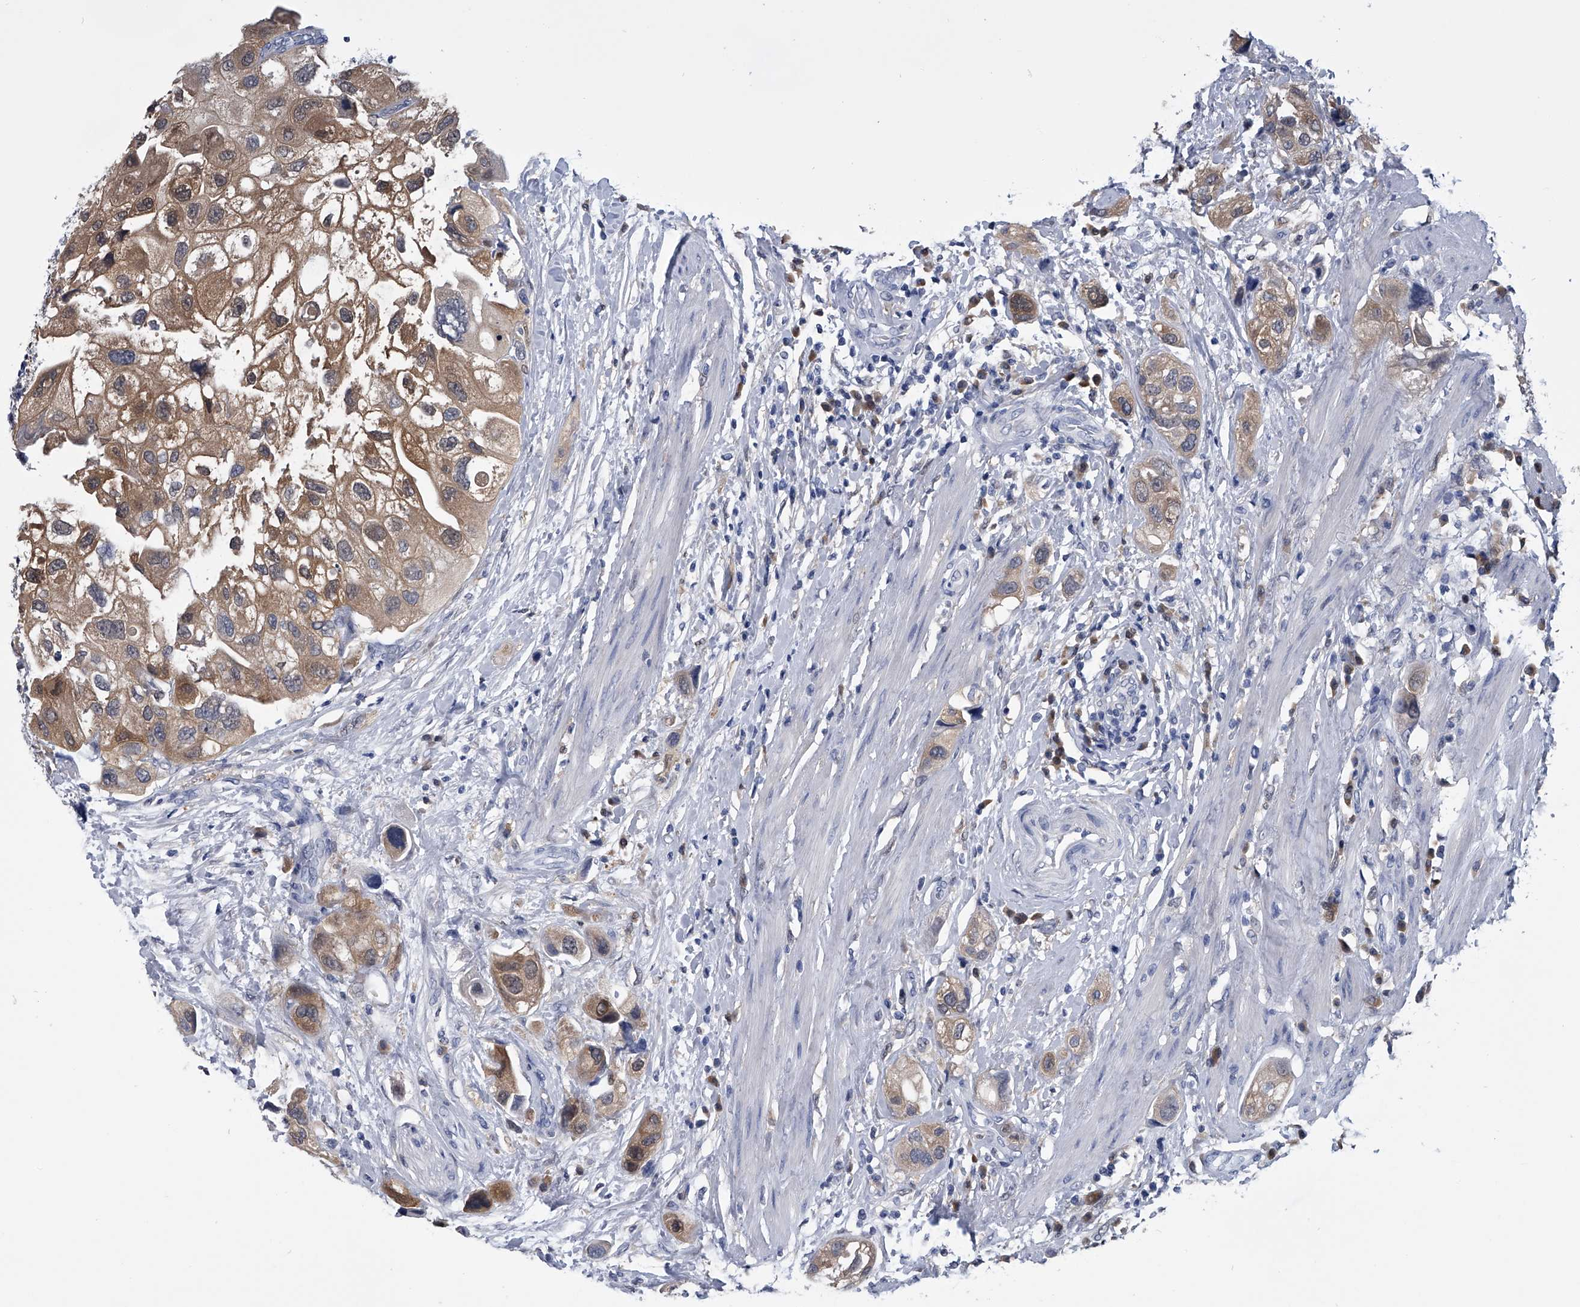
{"staining": {"intensity": "moderate", "quantity": ">75%", "location": "cytoplasmic/membranous"}, "tissue": "urothelial cancer", "cell_type": "Tumor cells", "image_type": "cancer", "snomed": [{"axis": "morphology", "description": "Urothelial carcinoma, High grade"}, {"axis": "topography", "description": "Urinary bladder"}], "caption": "IHC of high-grade urothelial carcinoma demonstrates medium levels of moderate cytoplasmic/membranous staining in approximately >75% of tumor cells.", "gene": "PDXK", "patient": {"sex": "female", "age": 64}}